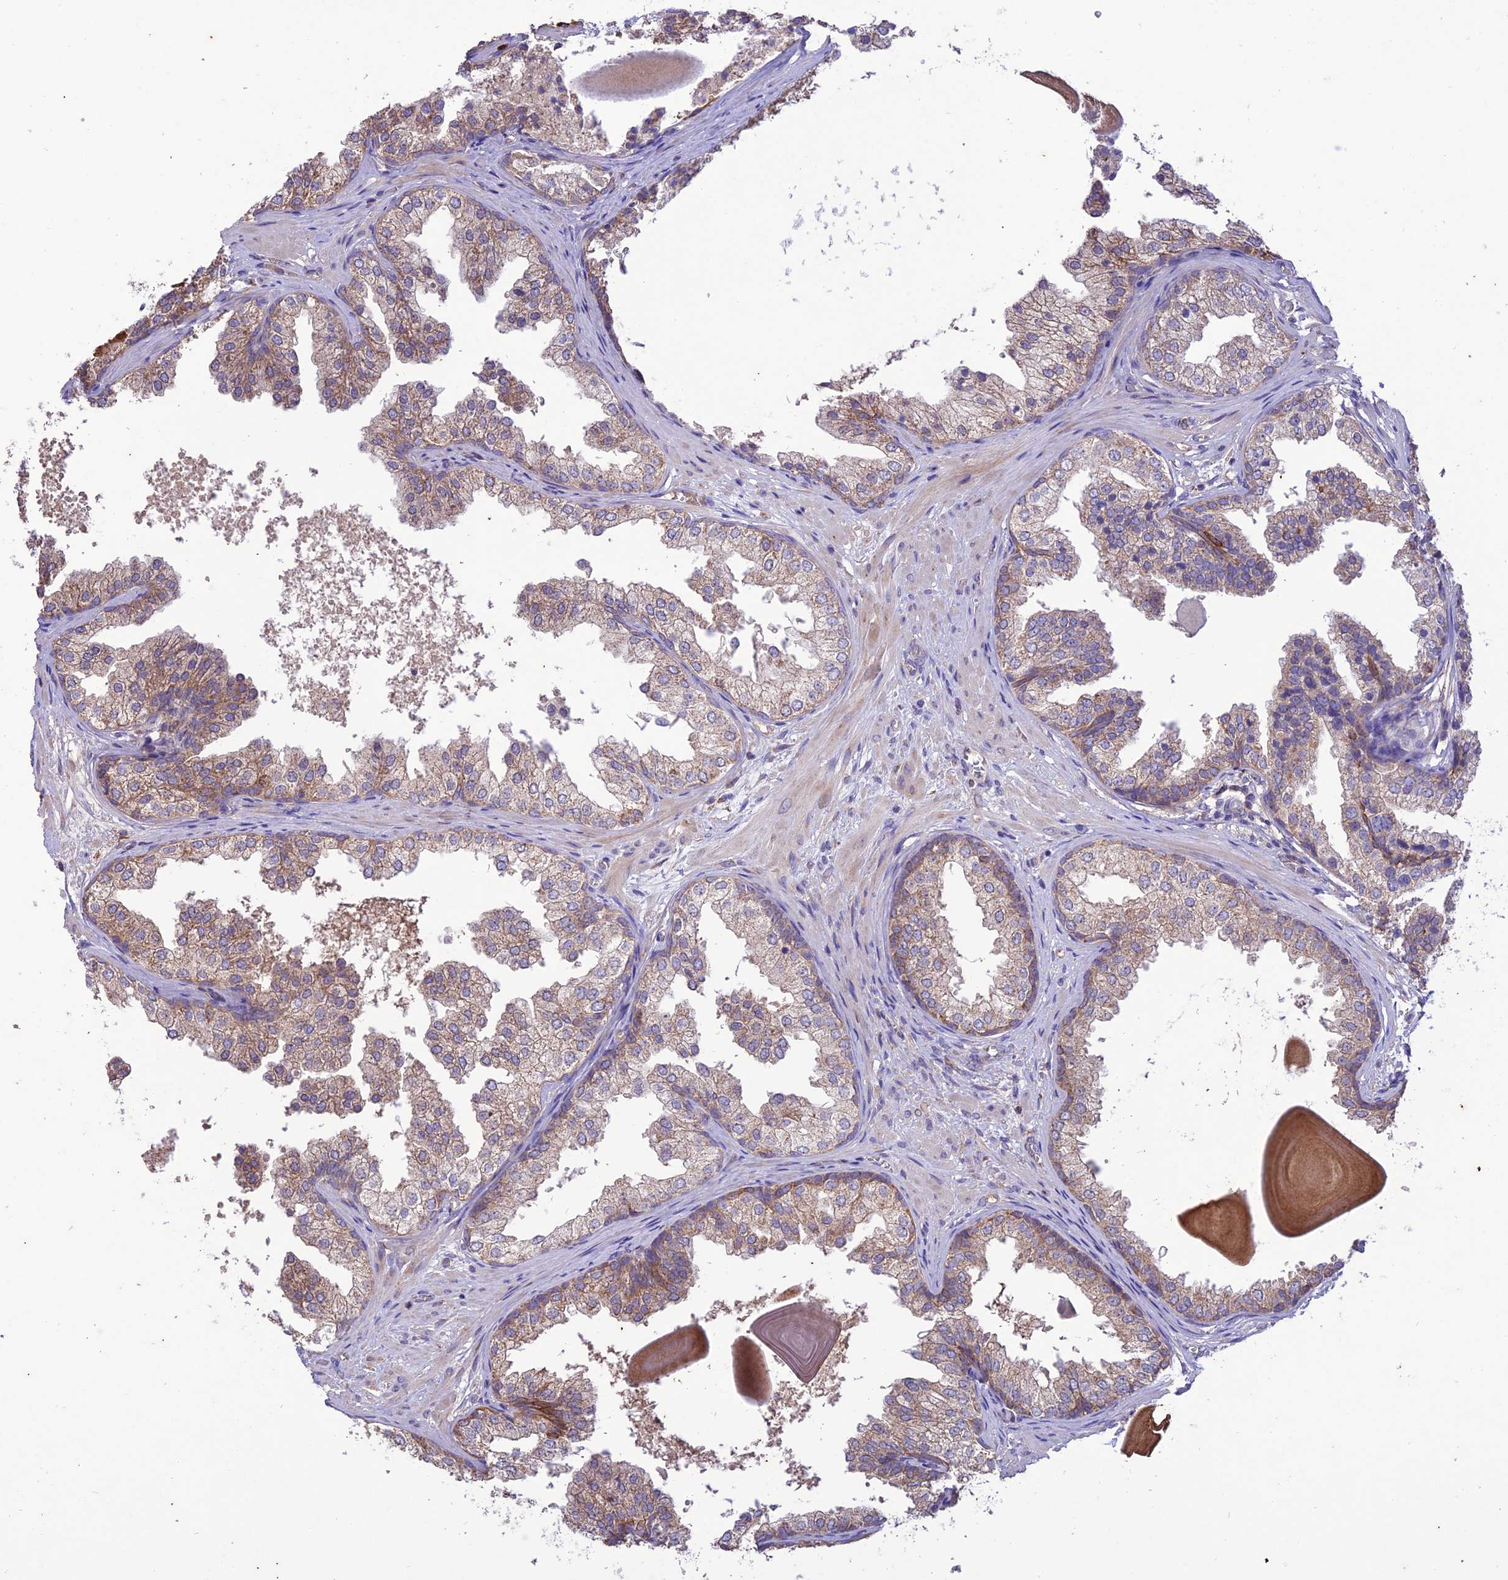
{"staining": {"intensity": "moderate", "quantity": "25%-75%", "location": "cytoplasmic/membranous"}, "tissue": "prostate", "cell_type": "Glandular cells", "image_type": "normal", "snomed": [{"axis": "morphology", "description": "Normal tissue, NOS"}, {"axis": "topography", "description": "Prostate"}], "caption": "Protein staining exhibits moderate cytoplasmic/membranous staining in approximately 25%-75% of glandular cells in benign prostate. (IHC, brightfield microscopy, high magnification).", "gene": "NDUFAF1", "patient": {"sex": "male", "age": 48}}